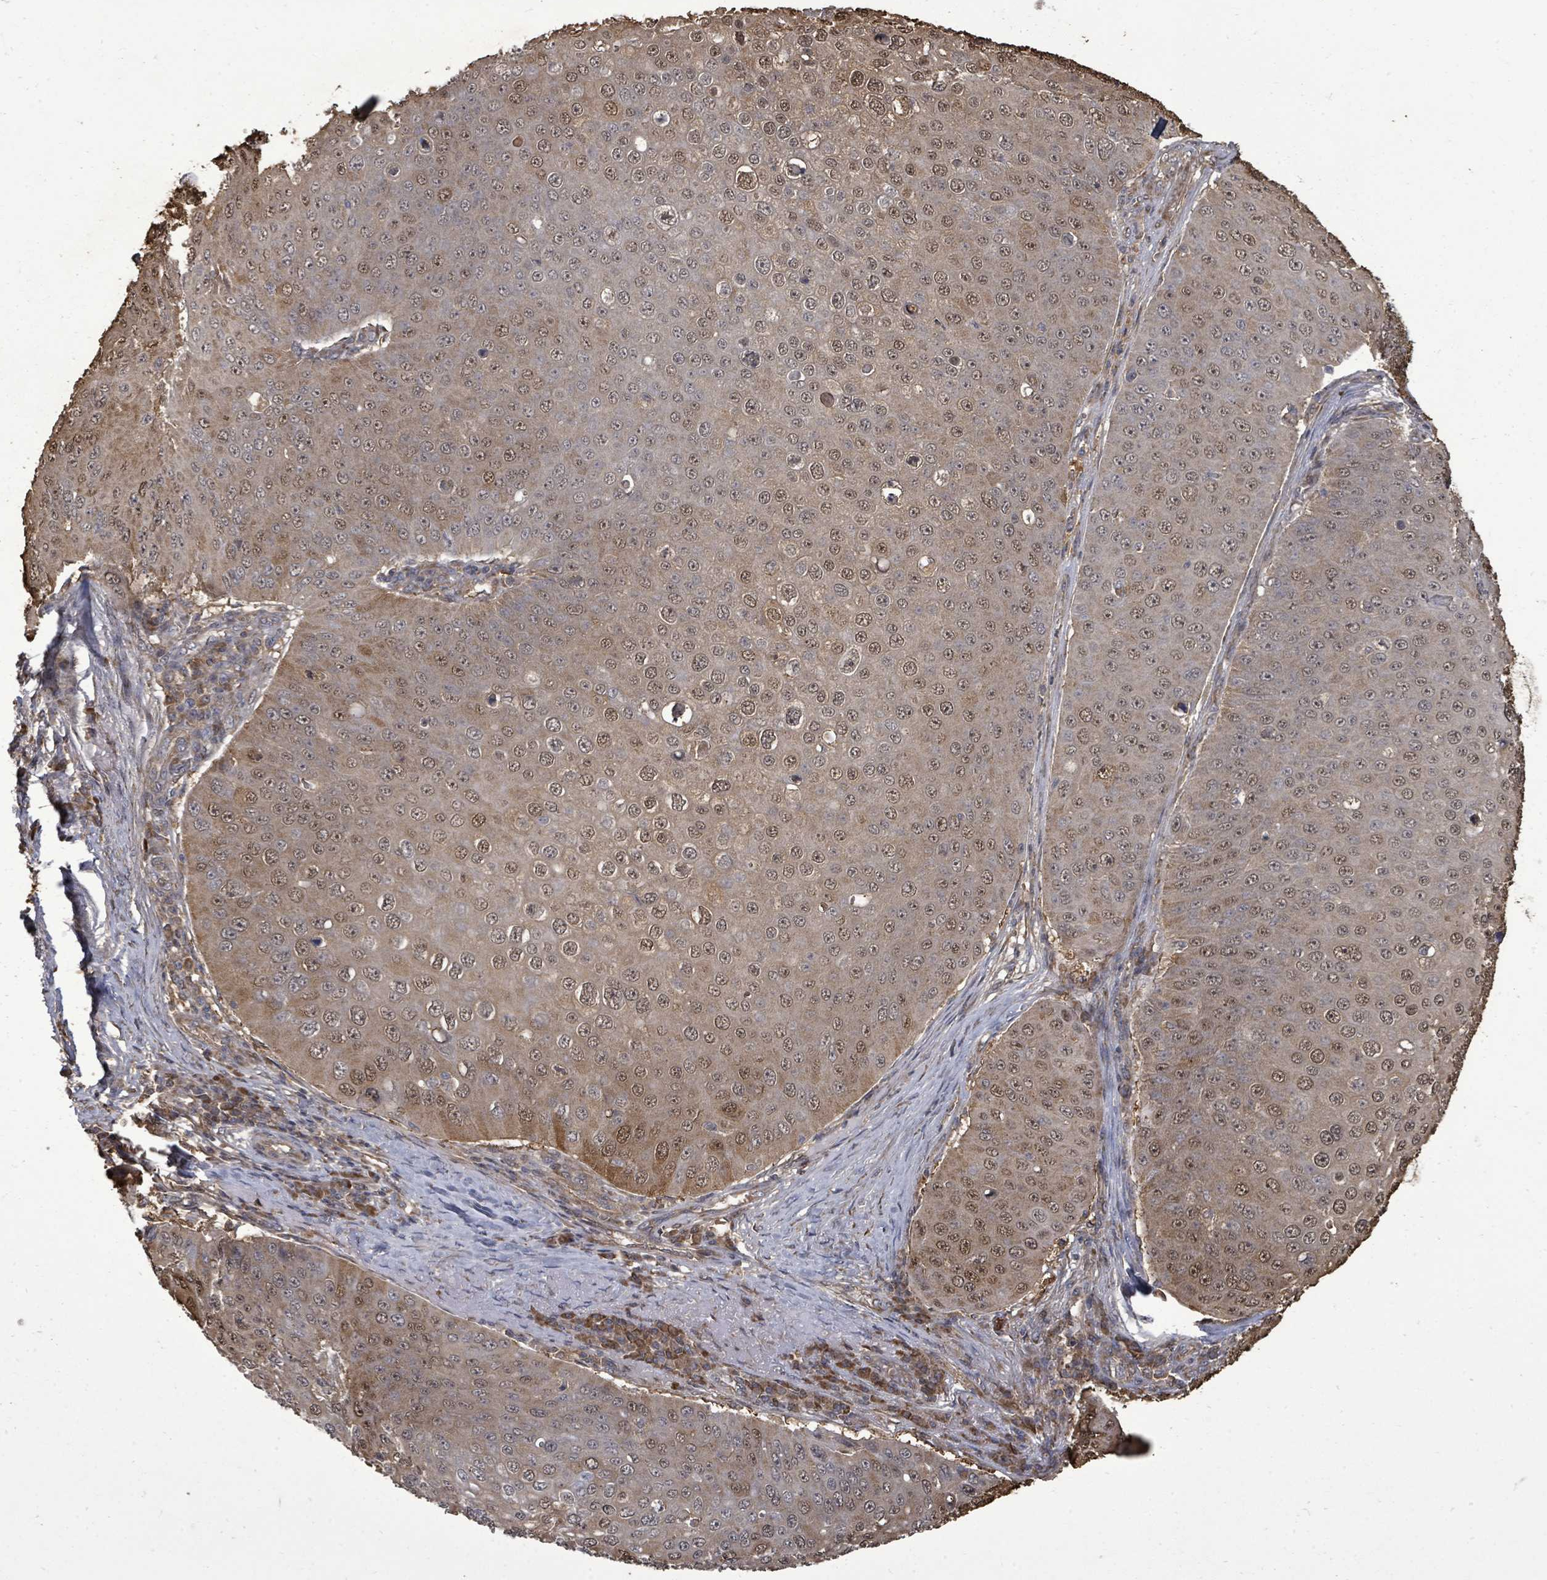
{"staining": {"intensity": "moderate", "quantity": ">75%", "location": "cytoplasmic/membranous,nuclear"}, "tissue": "skin cancer", "cell_type": "Tumor cells", "image_type": "cancer", "snomed": [{"axis": "morphology", "description": "Squamous cell carcinoma, NOS"}, {"axis": "topography", "description": "Skin"}], "caption": "This image demonstrates immunohistochemistry staining of human skin cancer (squamous cell carcinoma), with medium moderate cytoplasmic/membranous and nuclear expression in approximately >75% of tumor cells.", "gene": "KRTAP27-1", "patient": {"sex": "male", "age": 71}}